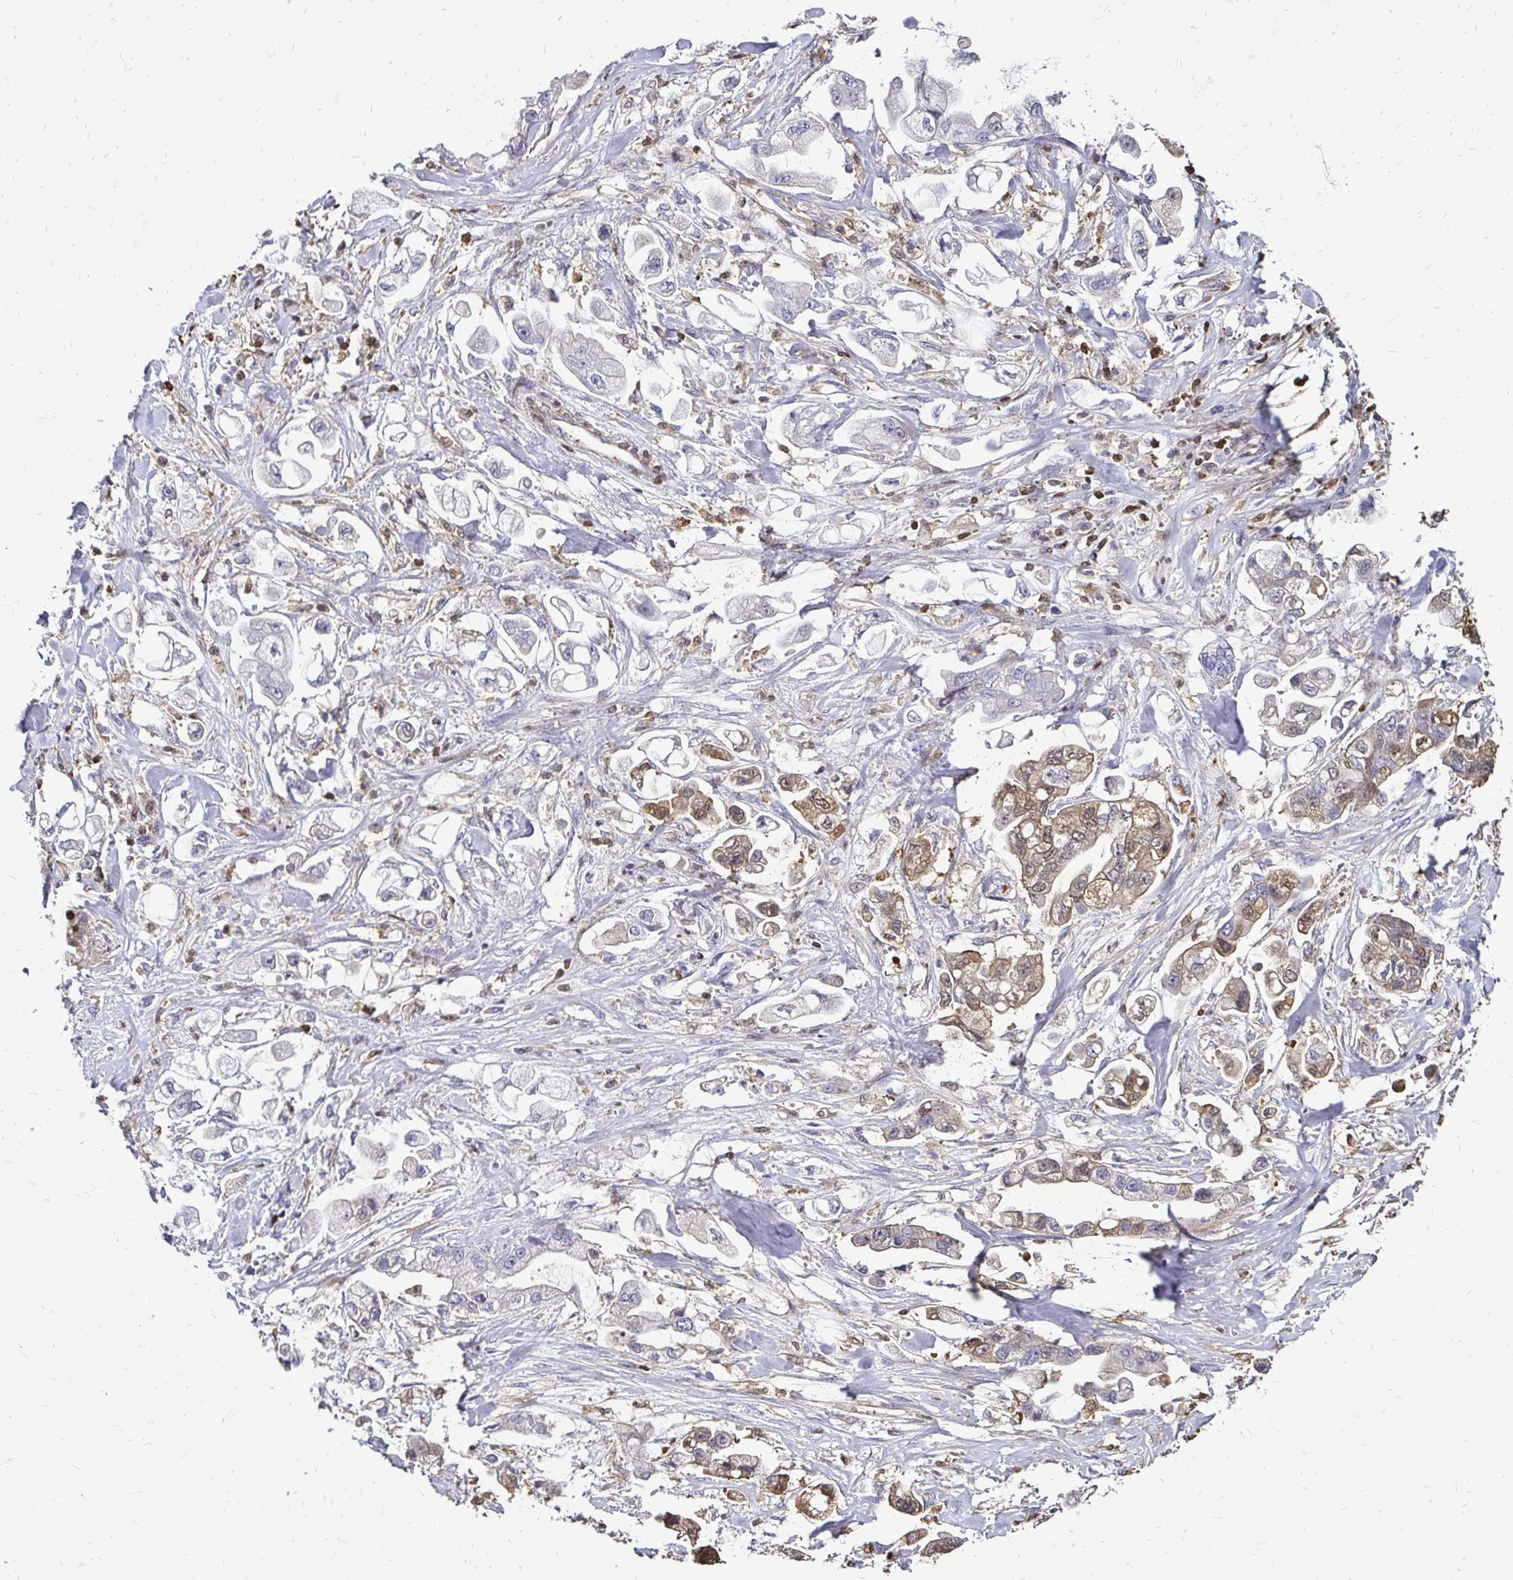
{"staining": {"intensity": "moderate", "quantity": "<25%", "location": "cytoplasmic/membranous,nuclear"}, "tissue": "stomach cancer", "cell_type": "Tumor cells", "image_type": "cancer", "snomed": [{"axis": "morphology", "description": "Adenocarcinoma, NOS"}, {"axis": "topography", "description": "Stomach"}], "caption": "DAB immunohistochemical staining of human stomach cancer reveals moderate cytoplasmic/membranous and nuclear protein positivity in approximately <25% of tumor cells.", "gene": "ZFP1", "patient": {"sex": "male", "age": 62}}